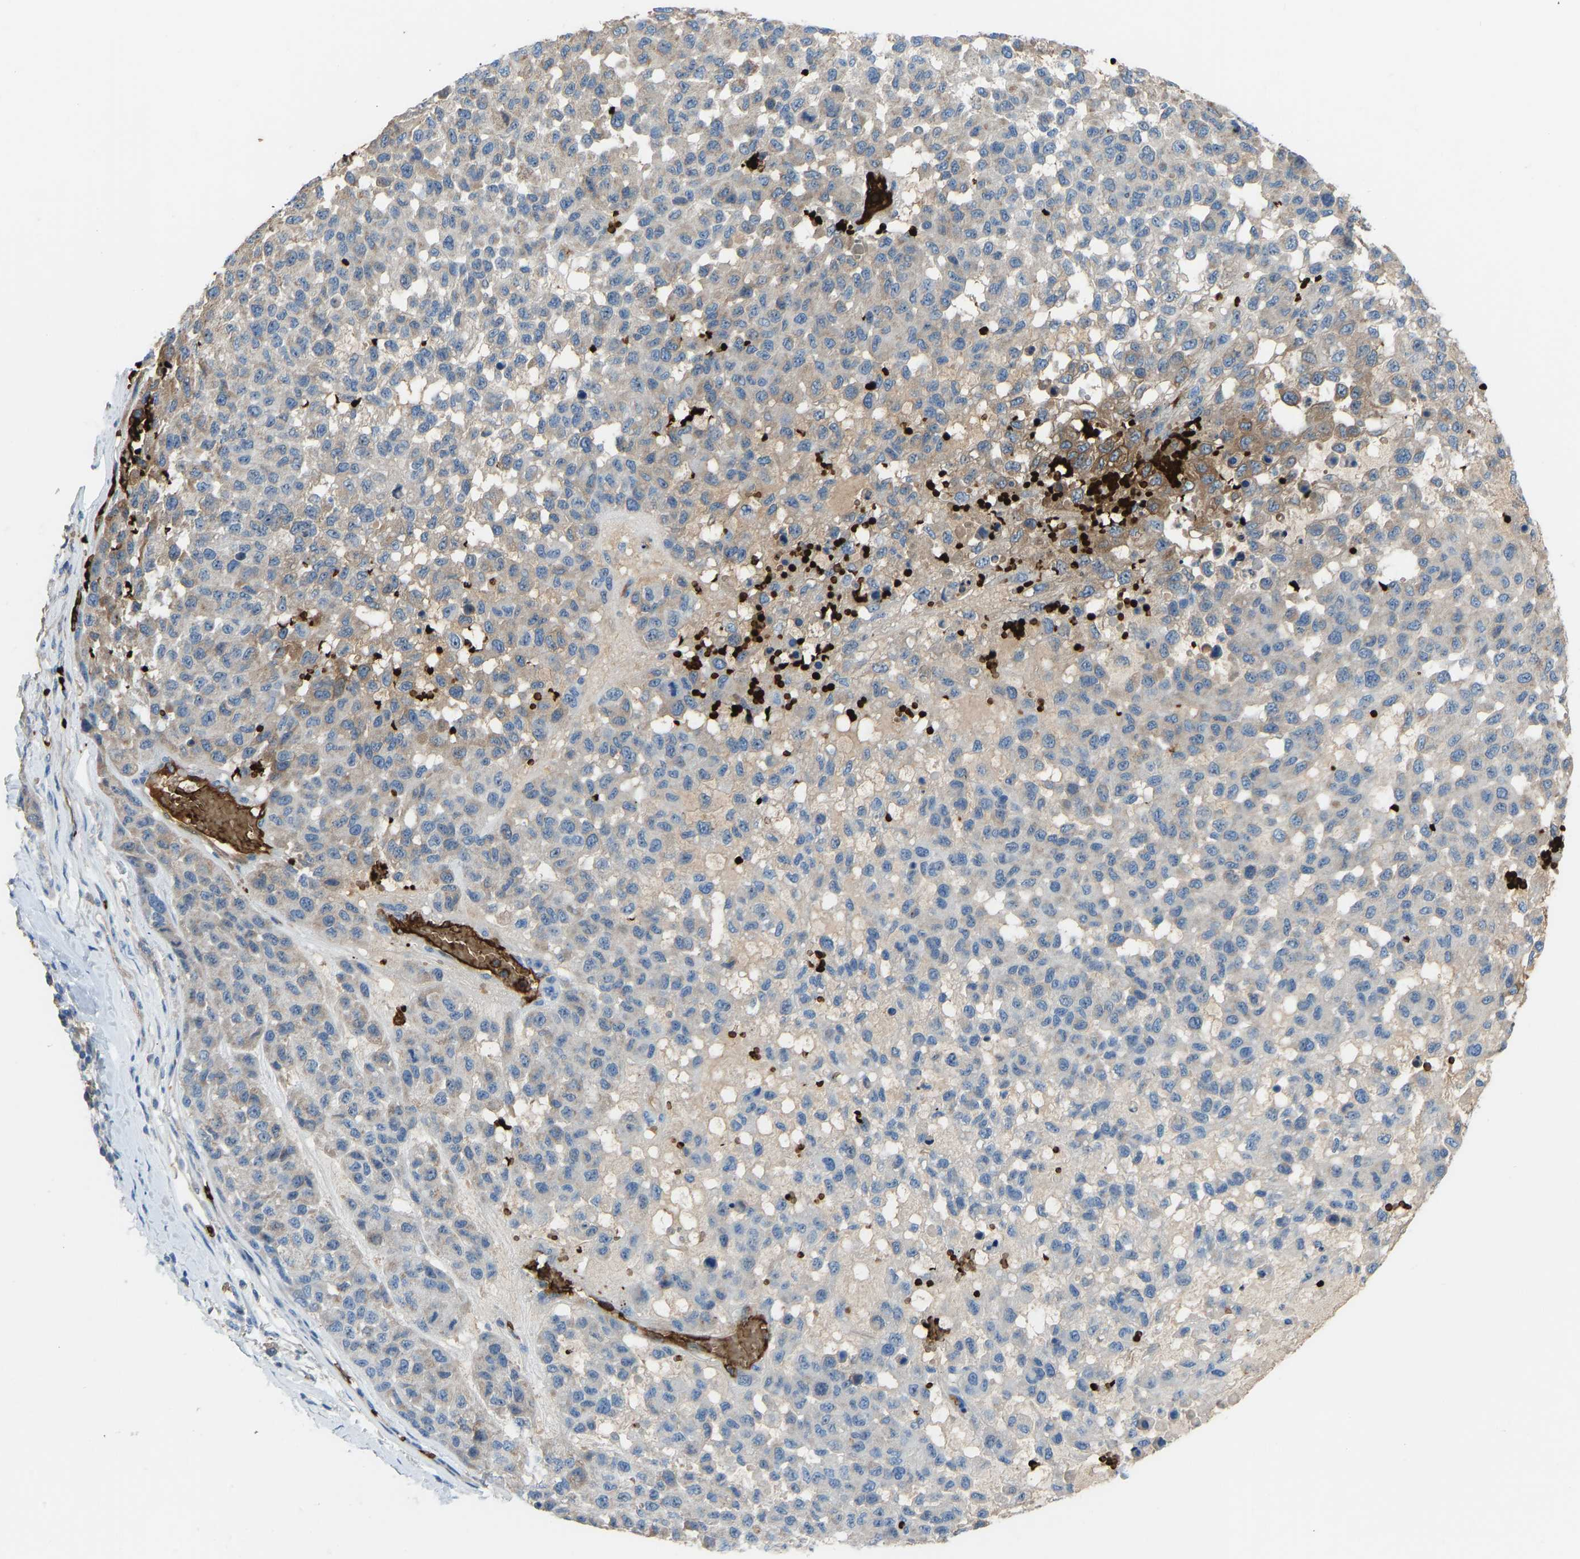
{"staining": {"intensity": "negative", "quantity": "none", "location": "none"}, "tissue": "melanoma", "cell_type": "Tumor cells", "image_type": "cancer", "snomed": [{"axis": "morphology", "description": "Malignant melanoma, NOS"}, {"axis": "topography", "description": "Skin"}], "caption": "This is an immunohistochemistry (IHC) image of human malignant melanoma. There is no positivity in tumor cells.", "gene": "PIGS", "patient": {"sex": "male", "age": 62}}